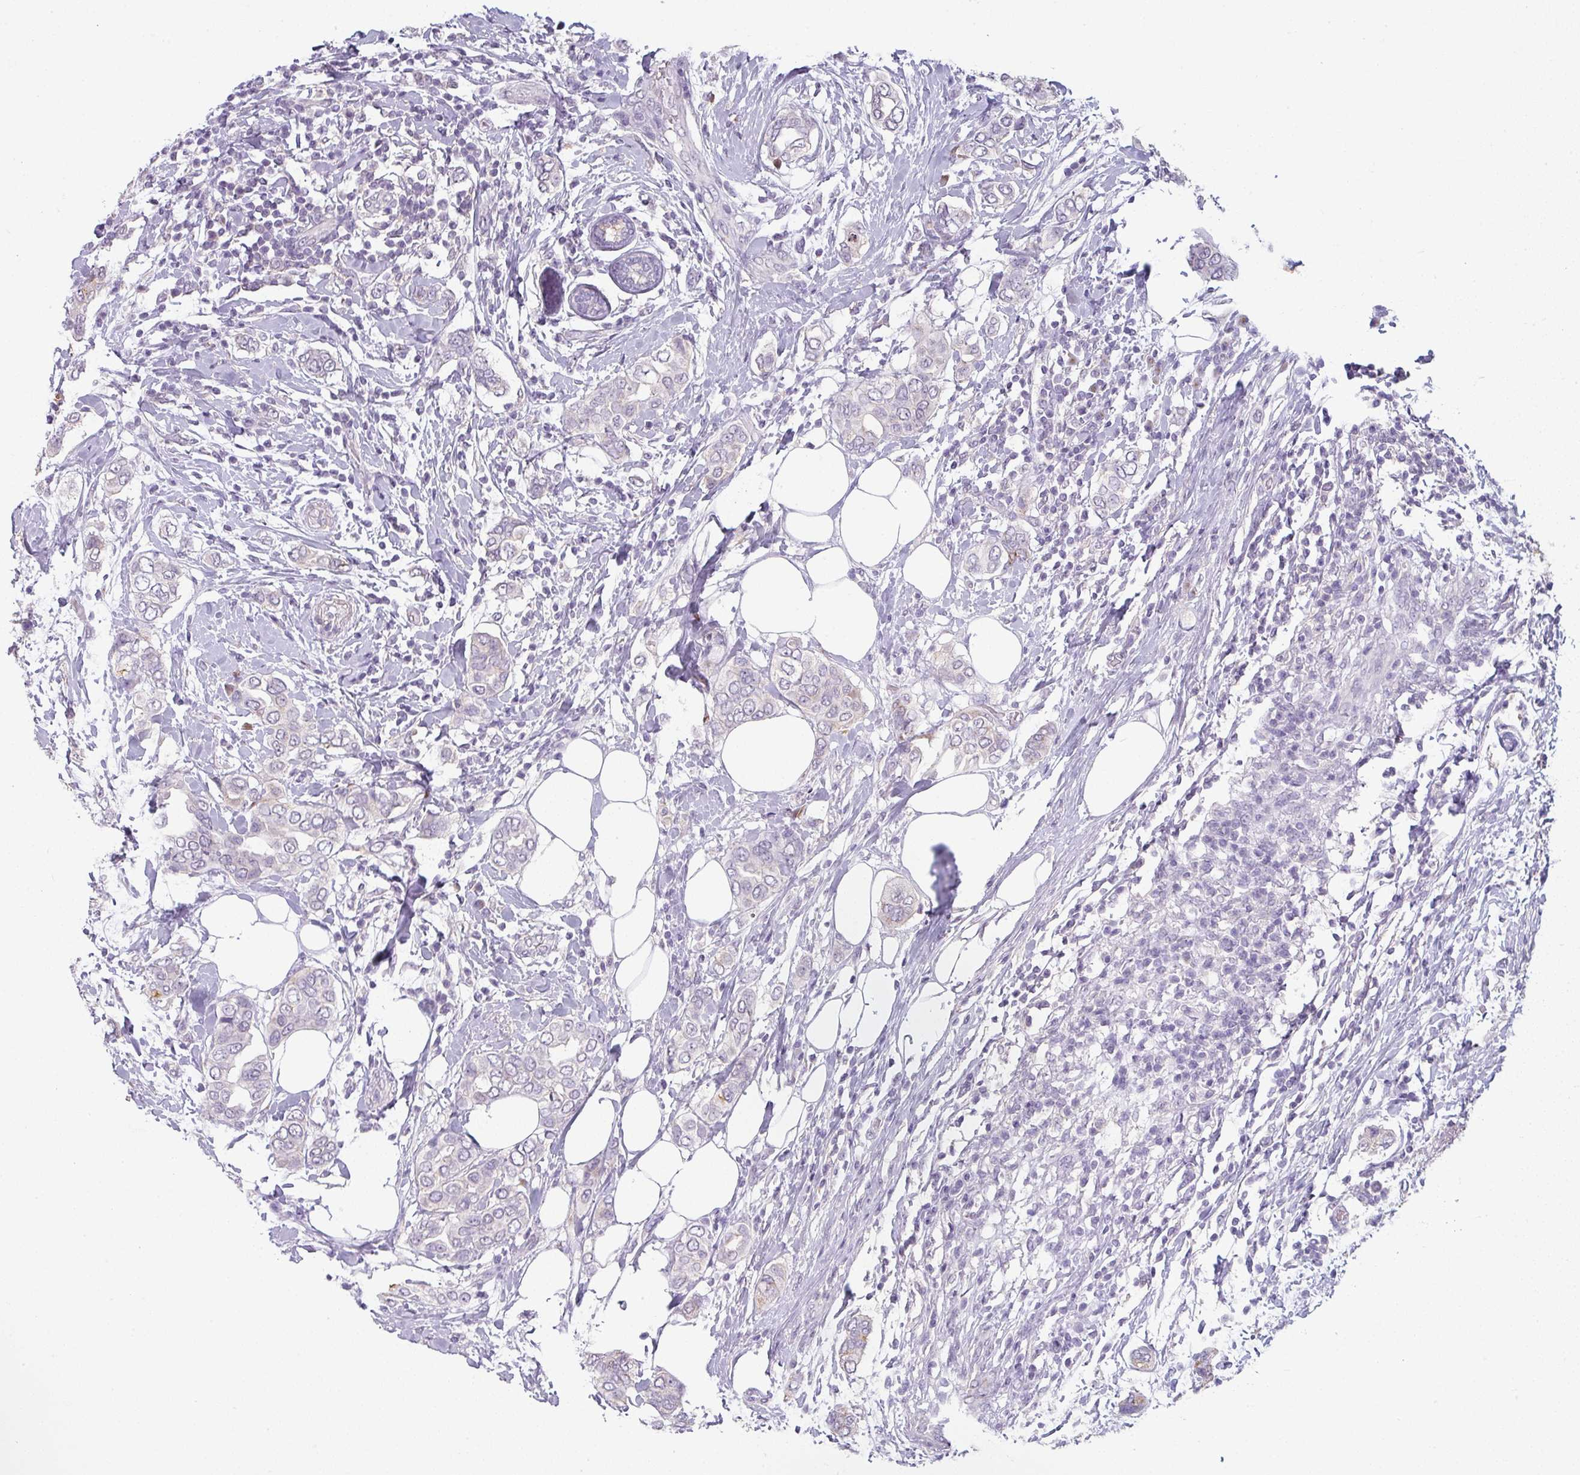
{"staining": {"intensity": "negative", "quantity": "none", "location": "none"}, "tissue": "breast cancer", "cell_type": "Tumor cells", "image_type": "cancer", "snomed": [{"axis": "morphology", "description": "Lobular carcinoma"}, {"axis": "topography", "description": "Breast"}], "caption": "The photomicrograph exhibits no significant positivity in tumor cells of breast cancer. (DAB (3,3'-diaminobenzidine) IHC with hematoxylin counter stain).", "gene": "MAGEC3", "patient": {"sex": "female", "age": 51}}